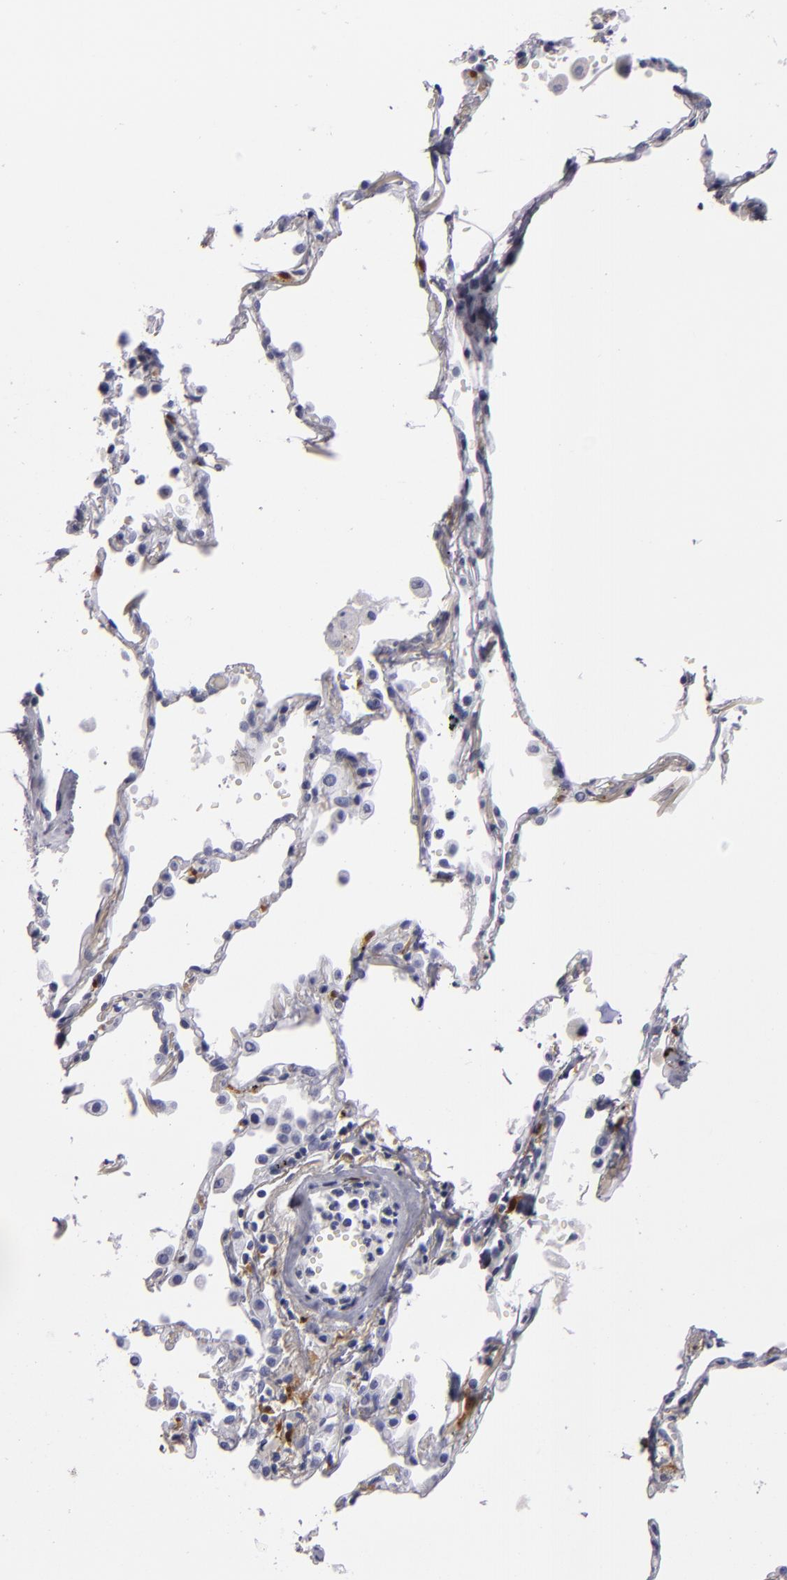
{"staining": {"intensity": "negative", "quantity": "none", "location": "none"}, "tissue": "lung cancer", "cell_type": "Tumor cells", "image_type": "cancer", "snomed": [{"axis": "morphology", "description": "Squamous cell carcinoma, NOS"}, {"axis": "topography", "description": "Lung"}], "caption": "Tumor cells show no significant staining in lung squamous cell carcinoma. (DAB immunohistochemistry with hematoxylin counter stain).", "gene": "F13A1", "patient": {"sex": "male", "age": 71}}